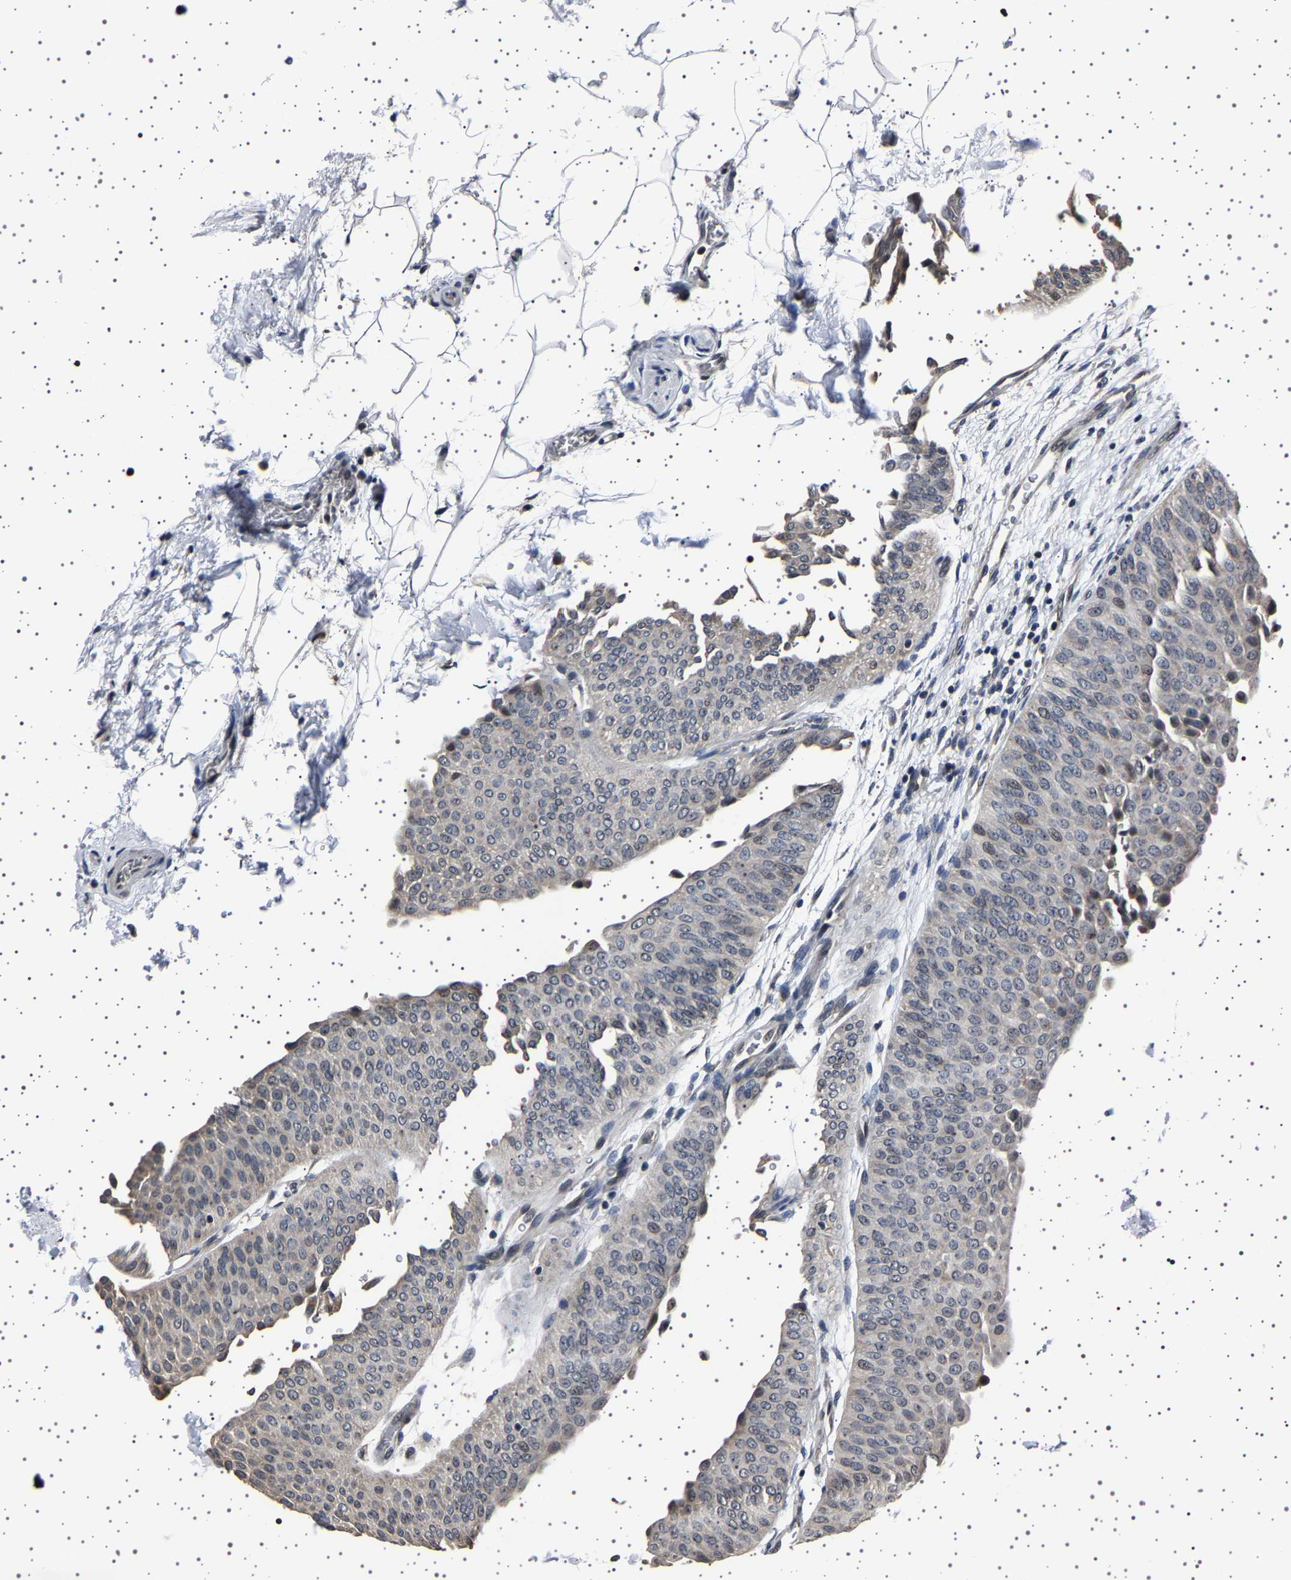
{"staining": {"intensity": "weak", "quantity": "25%-75%", "location": "cytoplasmic/membranous"}, "tissue": "urothelial cancer", "cell_type": "Tumor cells", "image_type": "cancer", "snomed": [{"axis": "morphology", "description": "Urothelial carcinoma, Low grade"}, {"axis": "topography", "description": "Urinary bladder"}], "caption": "Protein staining of urothelial carcinoma (low-grade) tissue demonstrates weak cytoplasmic/membranous expression in about 25%-75% of tumor cells.", "gene": "IL10RB", "patient": {"sex": "female", "age": 60}}